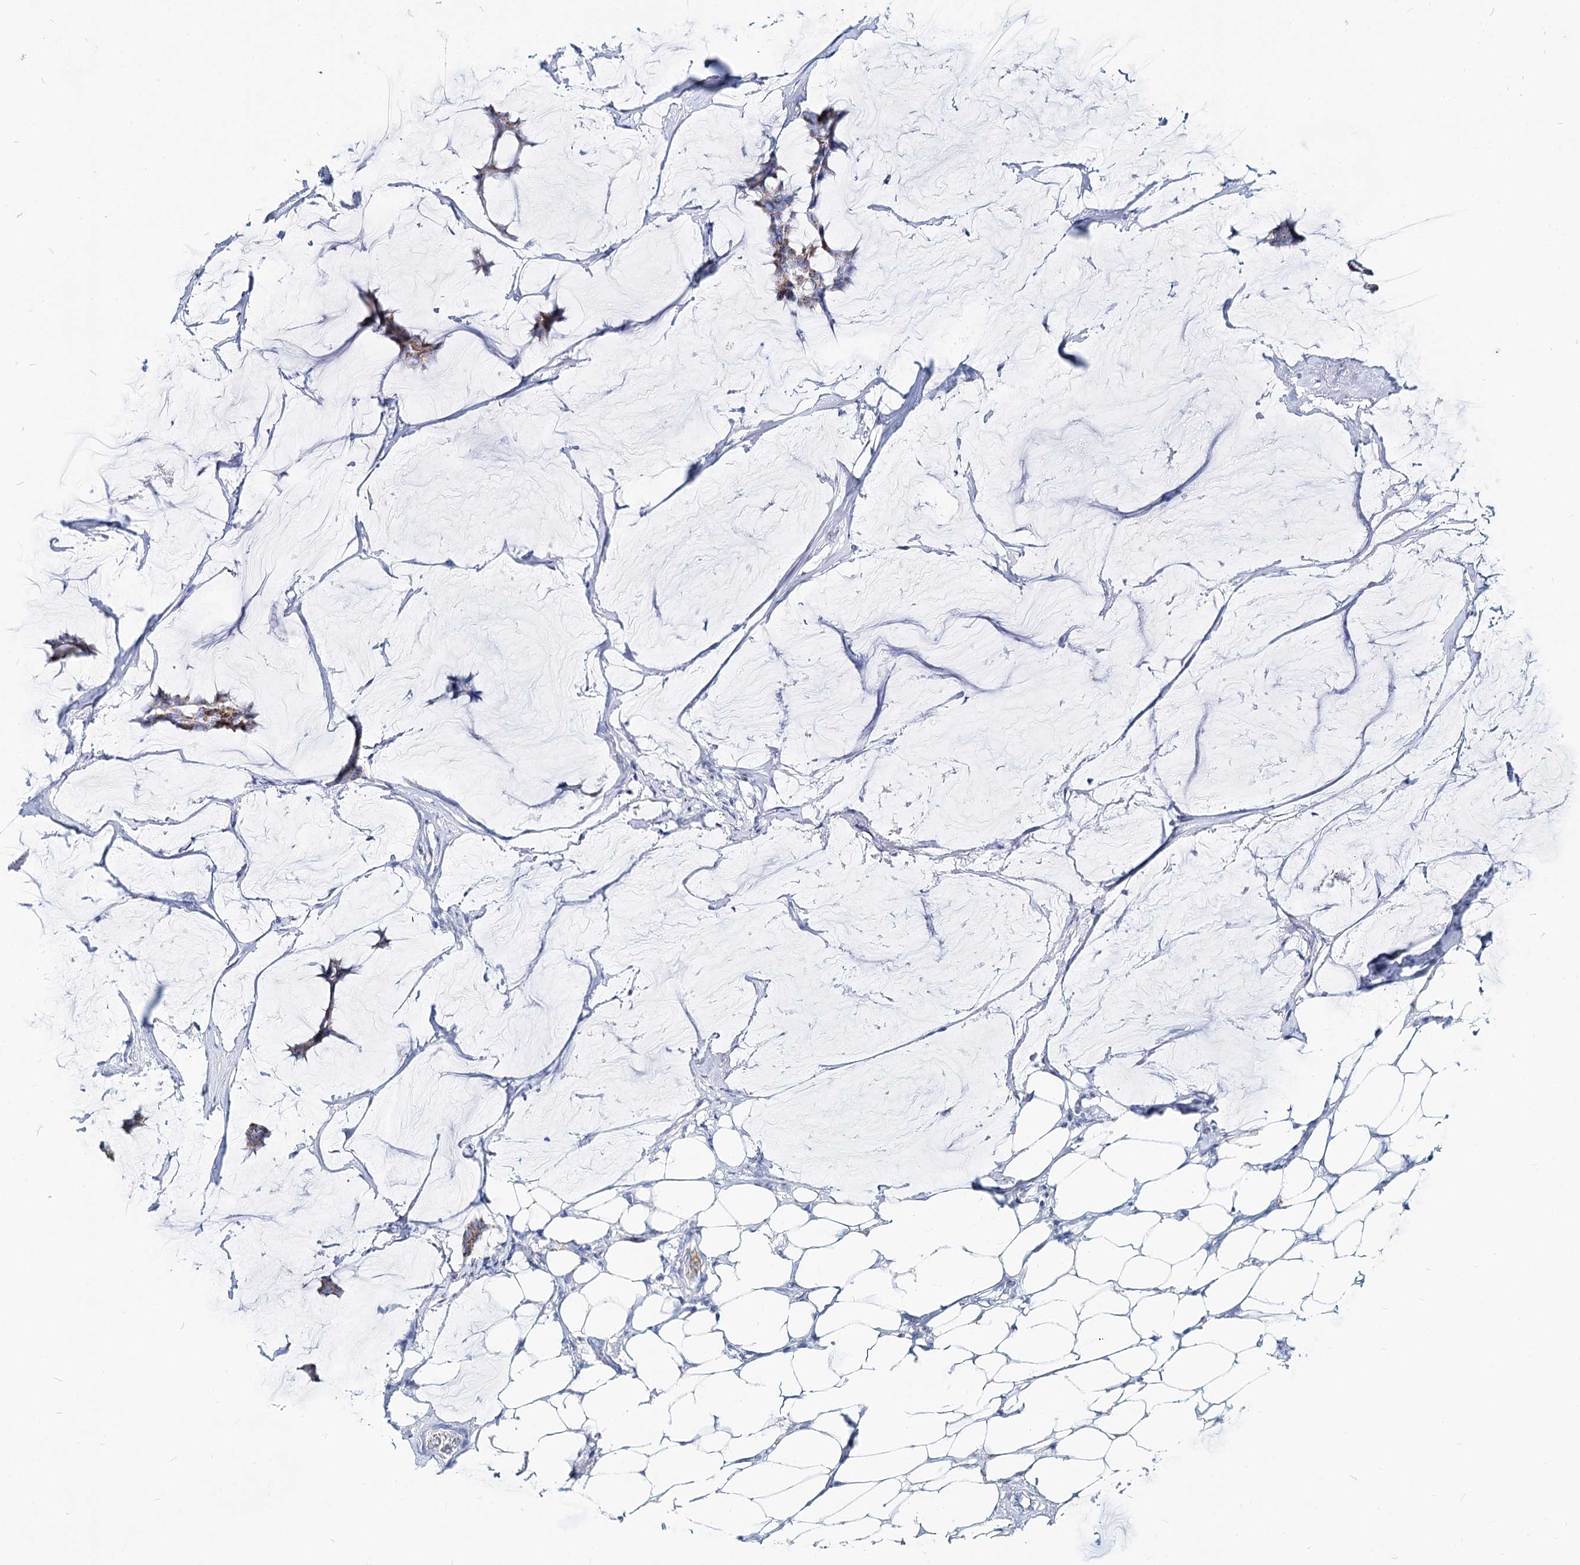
{"staining": {"intensity": "moderate", "quantity": "<25%", "location": "cytoplasmic/membranous"}, "tissue": "breast cancer", "cell_type": "Tumor cells", "image_type": "cancer", "snomed": [{"axis": "morphology", "description": "Duct carcinoma"}, {"axis": "topography", "description": "Breast"}], "caption": "Immunohistochemical staining of human breast infiltrating ductal carcinoma reveals low levels of moderate cytoplasmic/membranous protein expression in about <25% of tumor cells.", "gene": "MCCC2", "patient": {"sex": "female", "age": 93}}